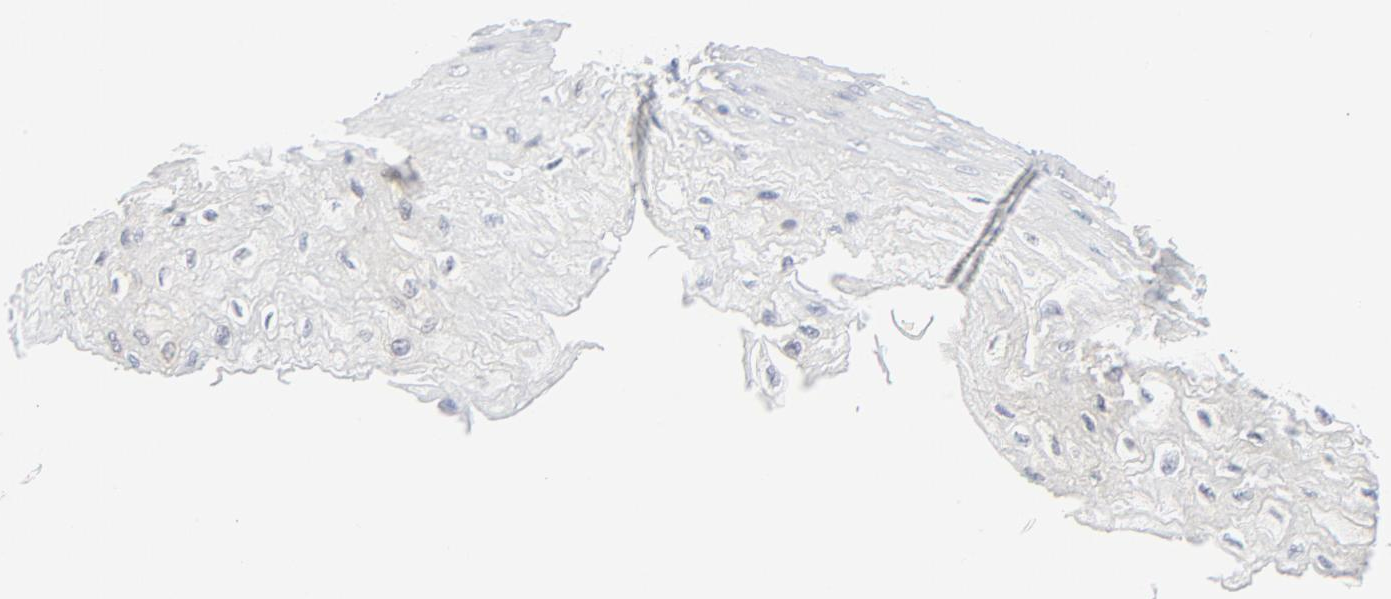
{"staining": {"intensity": "weak", "quantity": "<25%", "location": "cytoplasmic/membranous"}, "tissue": "esophagus", "cell_type": "Squamous epithelial cells", "image_type": "normal", "snomed": [{"axis": "morphology", "description": "Normal tissue, NOS"}, {"axis": "topography", "description": "Esophagus"}], "caption": "High power microscopy micrograph of an immunohistochemistry image of normal esophagus, revealing no significant positivity in squamous epithelial cells. Nuclei are stained in blue.", "gene": "BAD", "patient": {"sex": "female", "age": 72}}